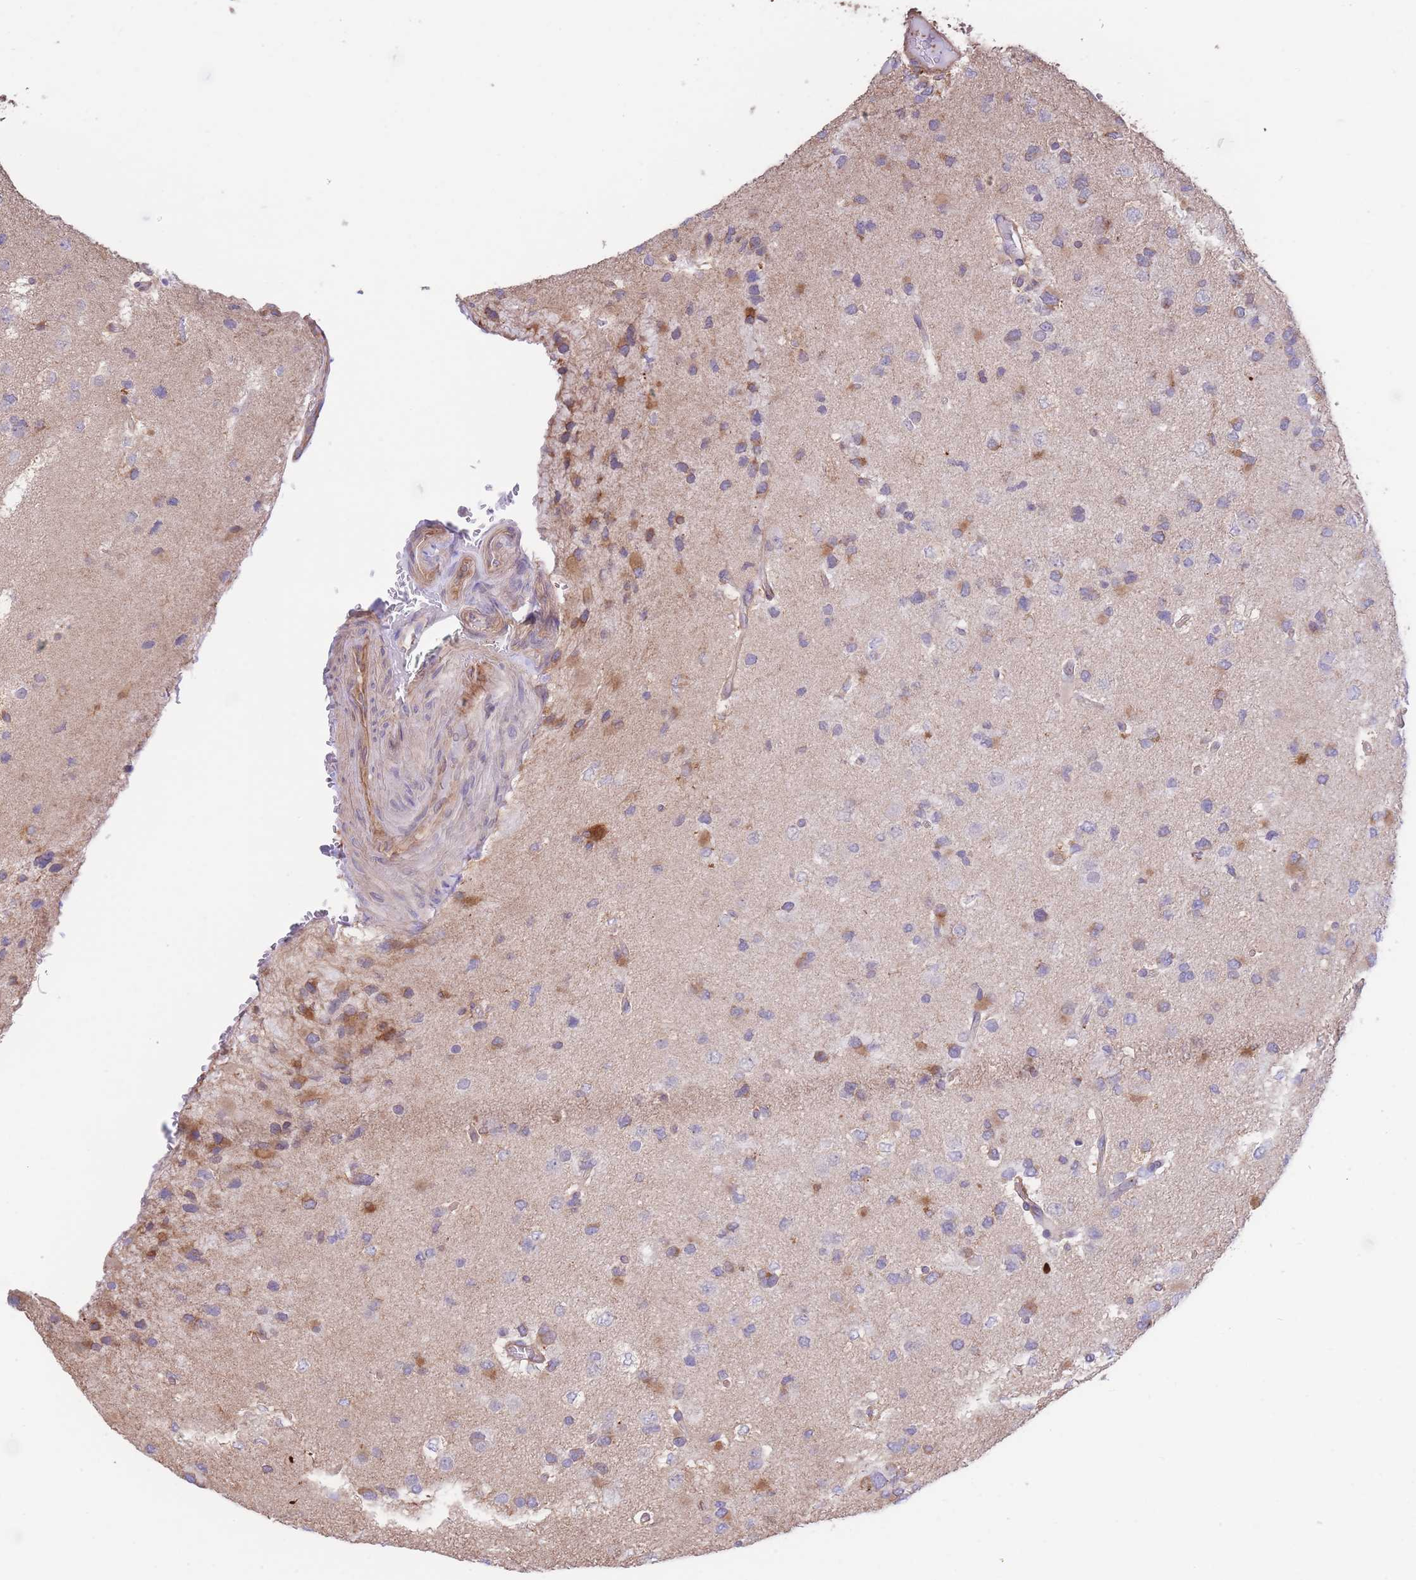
{"staining": {"intensity": "moderate", "quantity": "<25%", "location": "cytoplasmic/membranous"}, "tissue": "glioma", "cell_type": "Tumor cells", "image_type": "cancer", "snomed": [{"axis": "morphology", "description": "Glioma, malignant, High grade"}, {"axis": "topography", "description": "Brain"}], "caption": "A micrograph showing moderate cytoplasmic/membranous staining in approximately <25% of tumor cells in high-grade glioma (malignant), as visualized by brown immunohistochemical staining.", "gene": "LRRN4CL", "patient": {"sex": "male", "age": 53}}